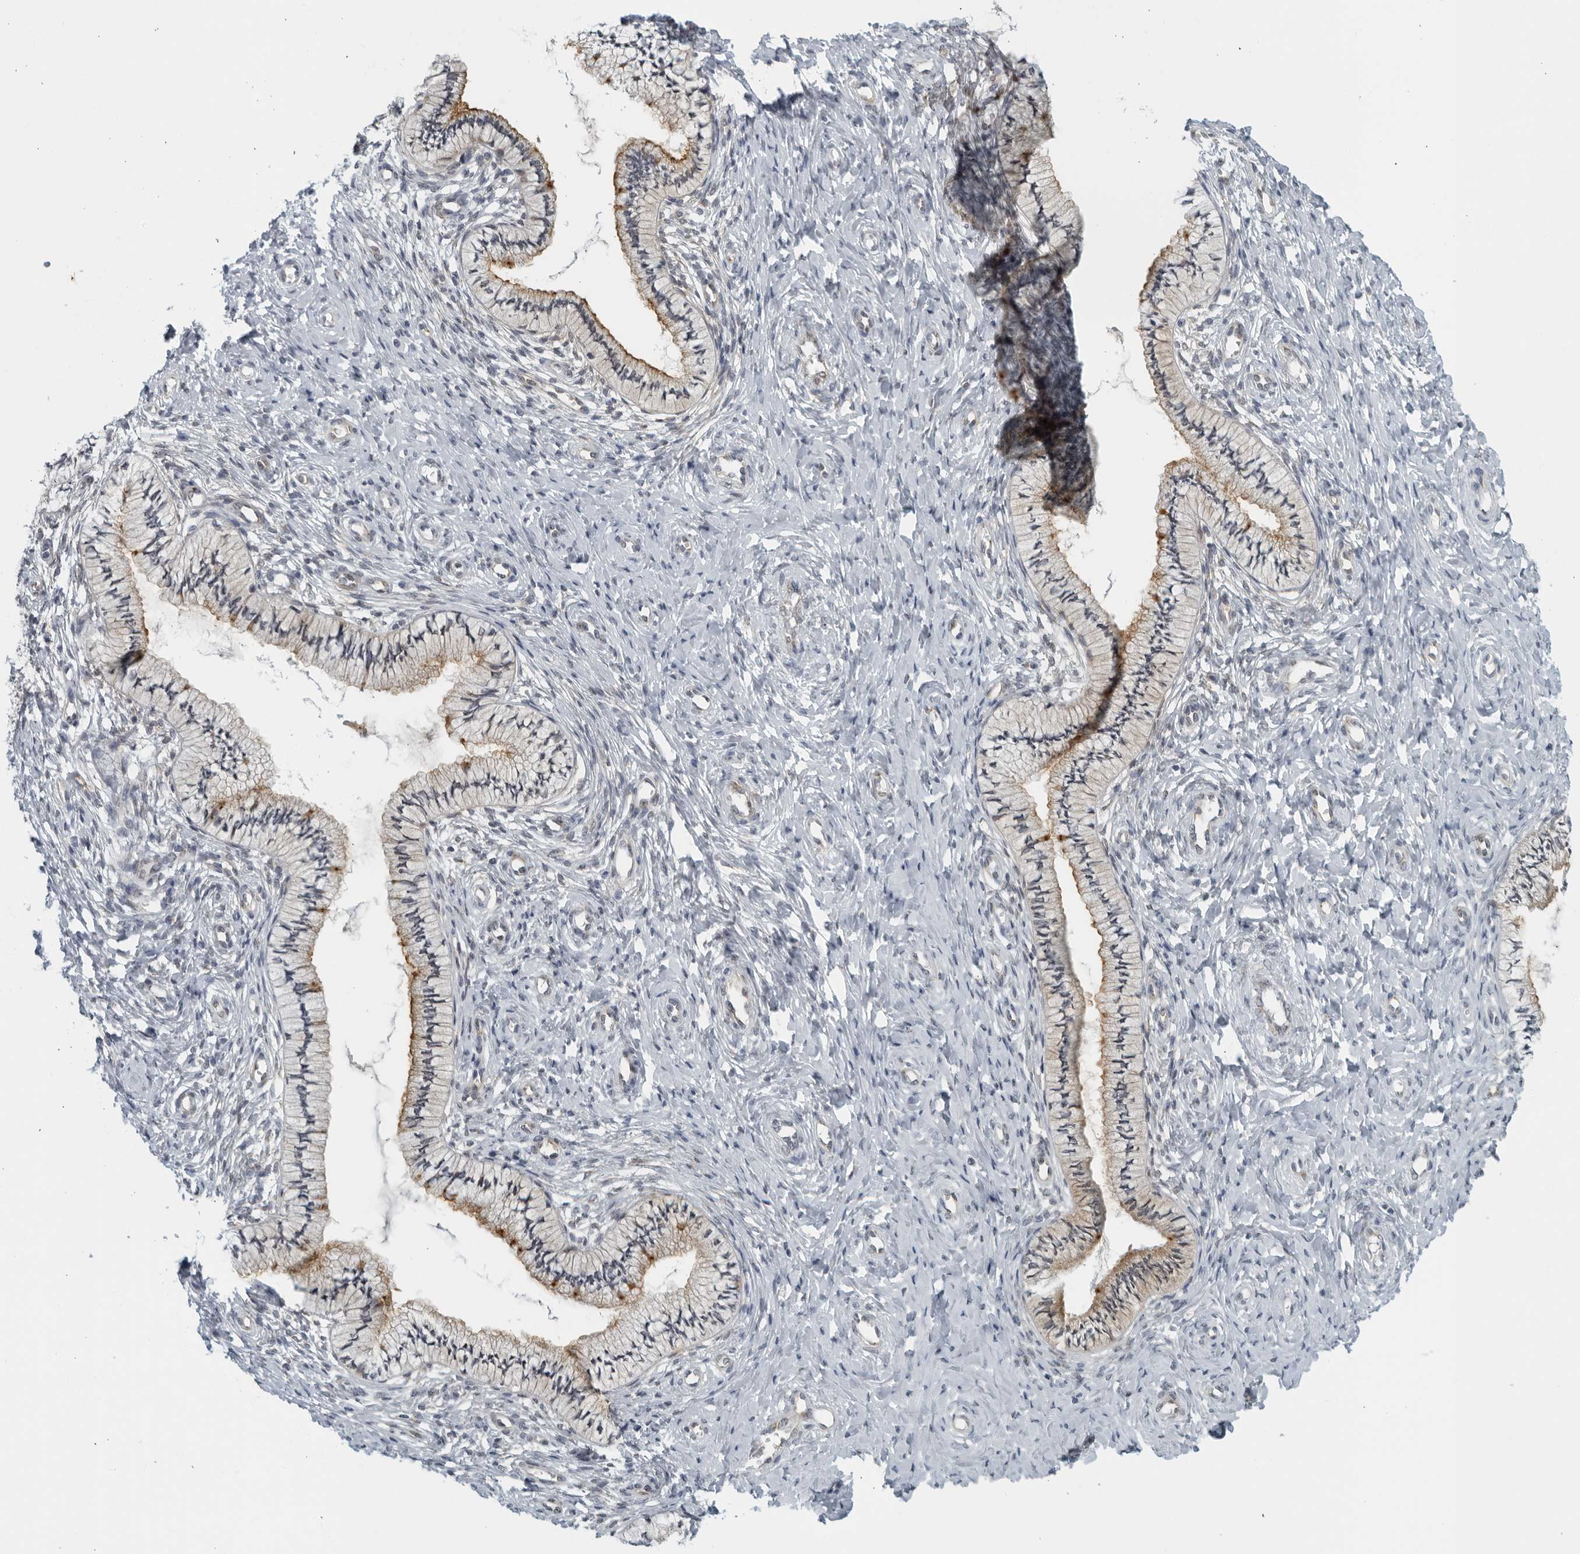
{"staining": {"intensity": "moderate", "quantity": "25%-75%", "location": "cytoplasmic/membranous"}, "tissue": "cervix", "cell_type": "Glandular cells", "image_type": "normal", "snomed": [{"axis": "morphology", "description": "Normal tissue, NOS"}, {"axis": "topography", "description": "Cervix"}], "caption": "About 25%-75% of glandular cells in normal human cervix display moderate cytoplasmic/membranous protein expression as visualized by brown immunohistochemical staining.", "gene": "RC3H1", "patient": {"sex": "female", "age": 36}}